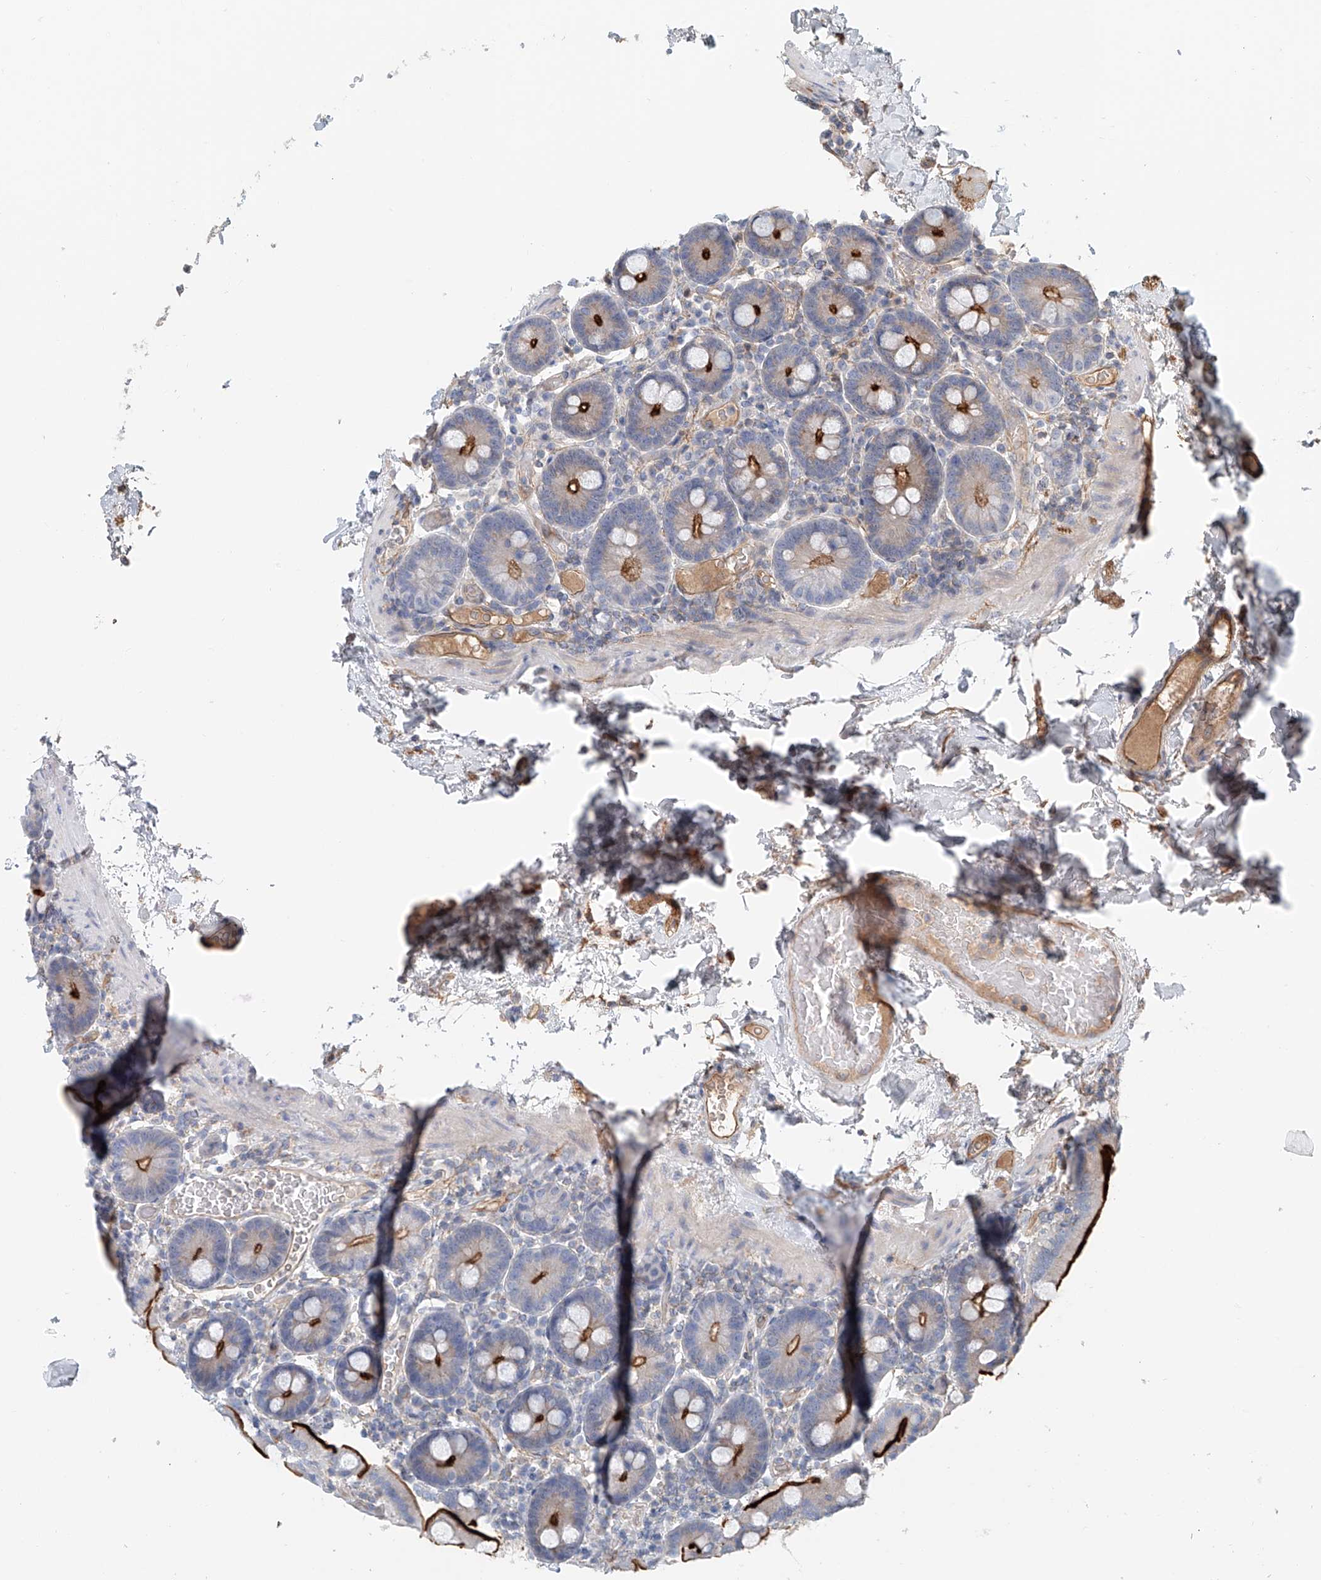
{"staining": {"intensity": "strong", "quantity": ">75%", "location": "cytoplasmic/membranous"}, "tissue": "duodenum", "cell_type": "Glandular cells", "image_type": "normal", "snomed": [{"axis": "morphology", "description": "Normal tissue, NOS"}, {"axis": "topography", "description": "Duodenum"}], "caption": "A histopathology image showing strong cytoplasmic/membranous staining in approximately >75% of glandular cells in unremarkable duodenum, as visualized by brown immunohistochemical staining.", "gene": "FRYL", "patient": {"sex": "male", "age": 55}}